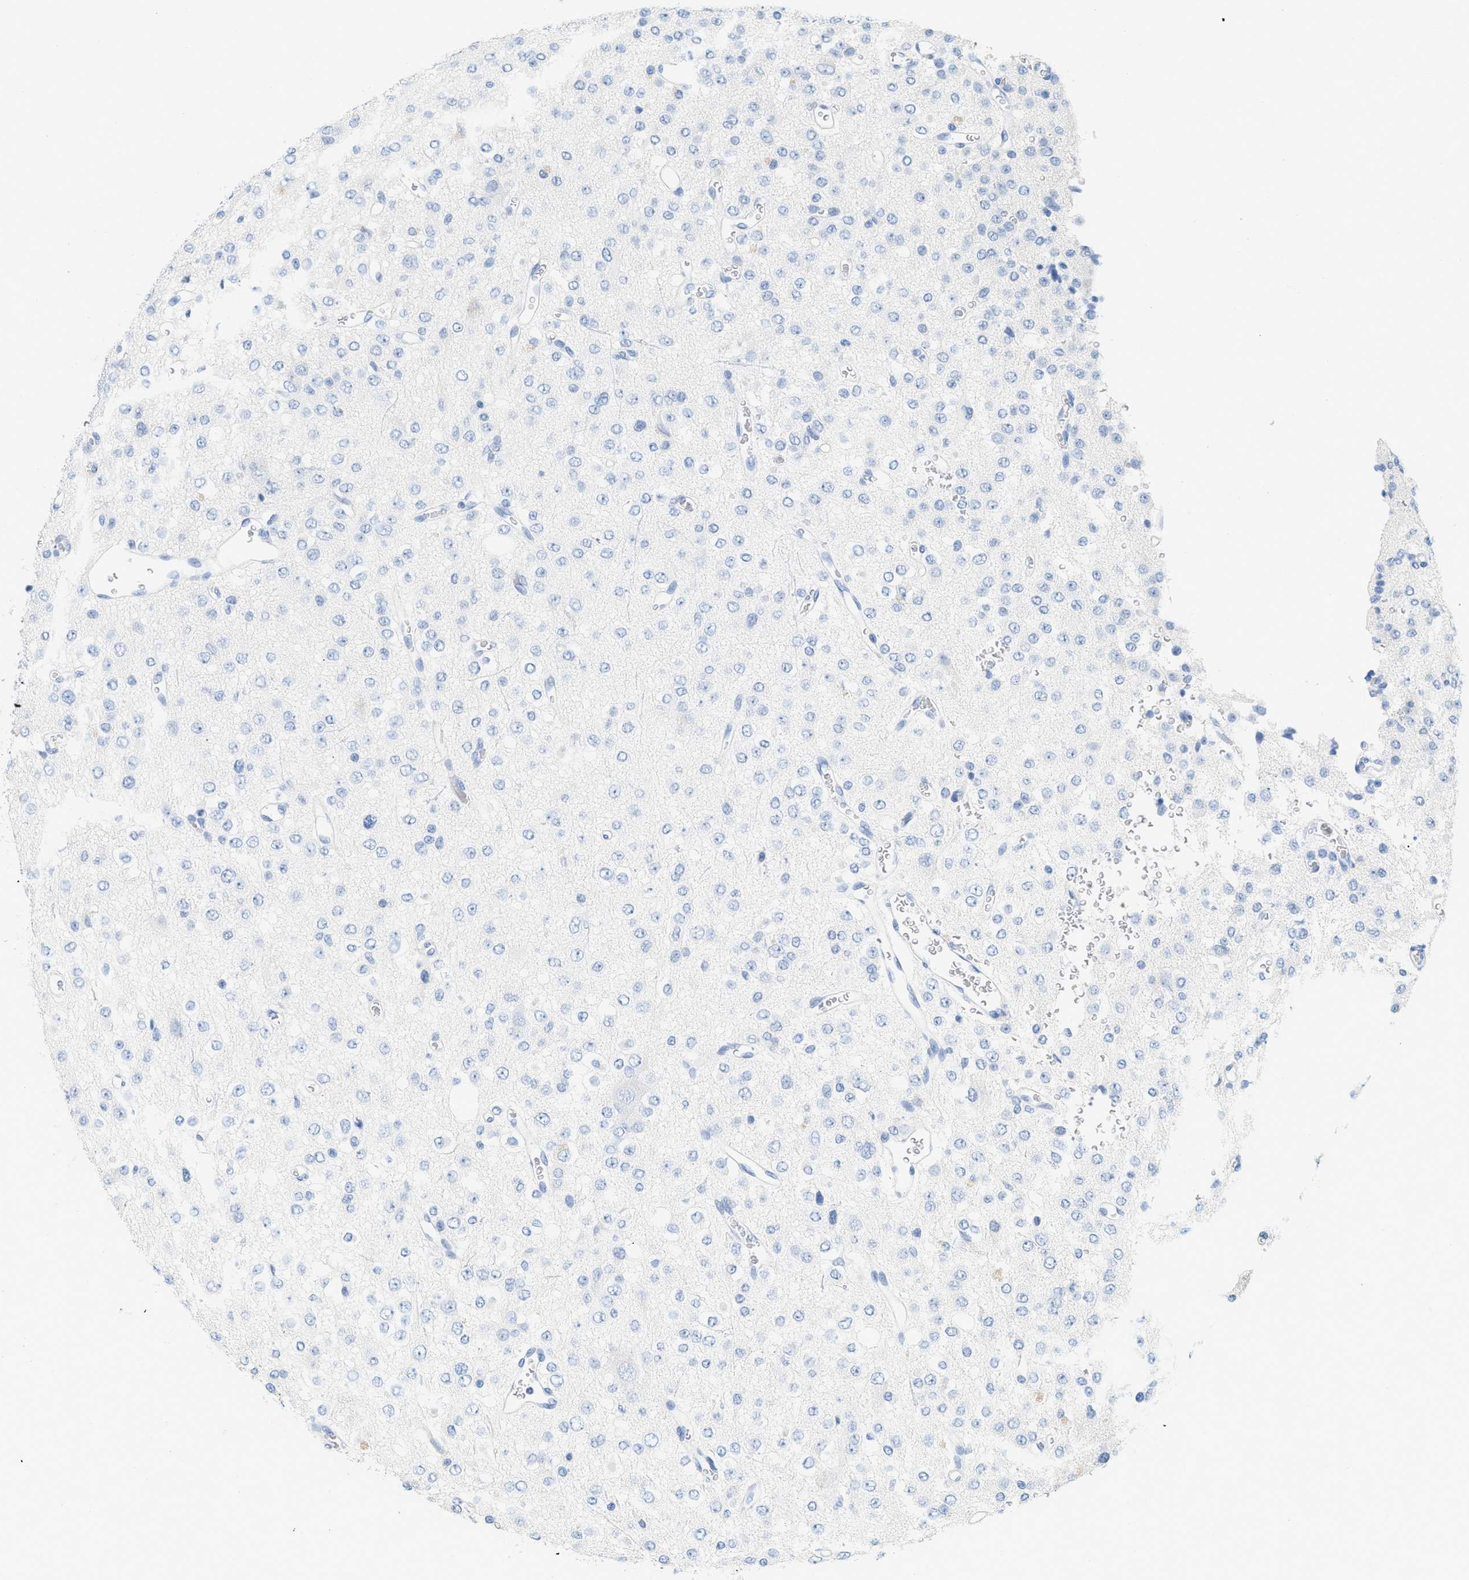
{"staining": {"intensity": "negative", "quantity": "none", "location": "none"}, "tissue": "glioma", "cell_type": "Tumor cells", "image_type": "cancer", "snomed": [{"axis": "morphology", "description": "Glioma, malignant, Low grade"}, {"axis": "topography", "description": "Brain"}], "caption": "The photomicrograph displays no staining of tumor cells in glioma.", "gene": "PAPPA", "patient": {"sex": "male", "age": 38}}